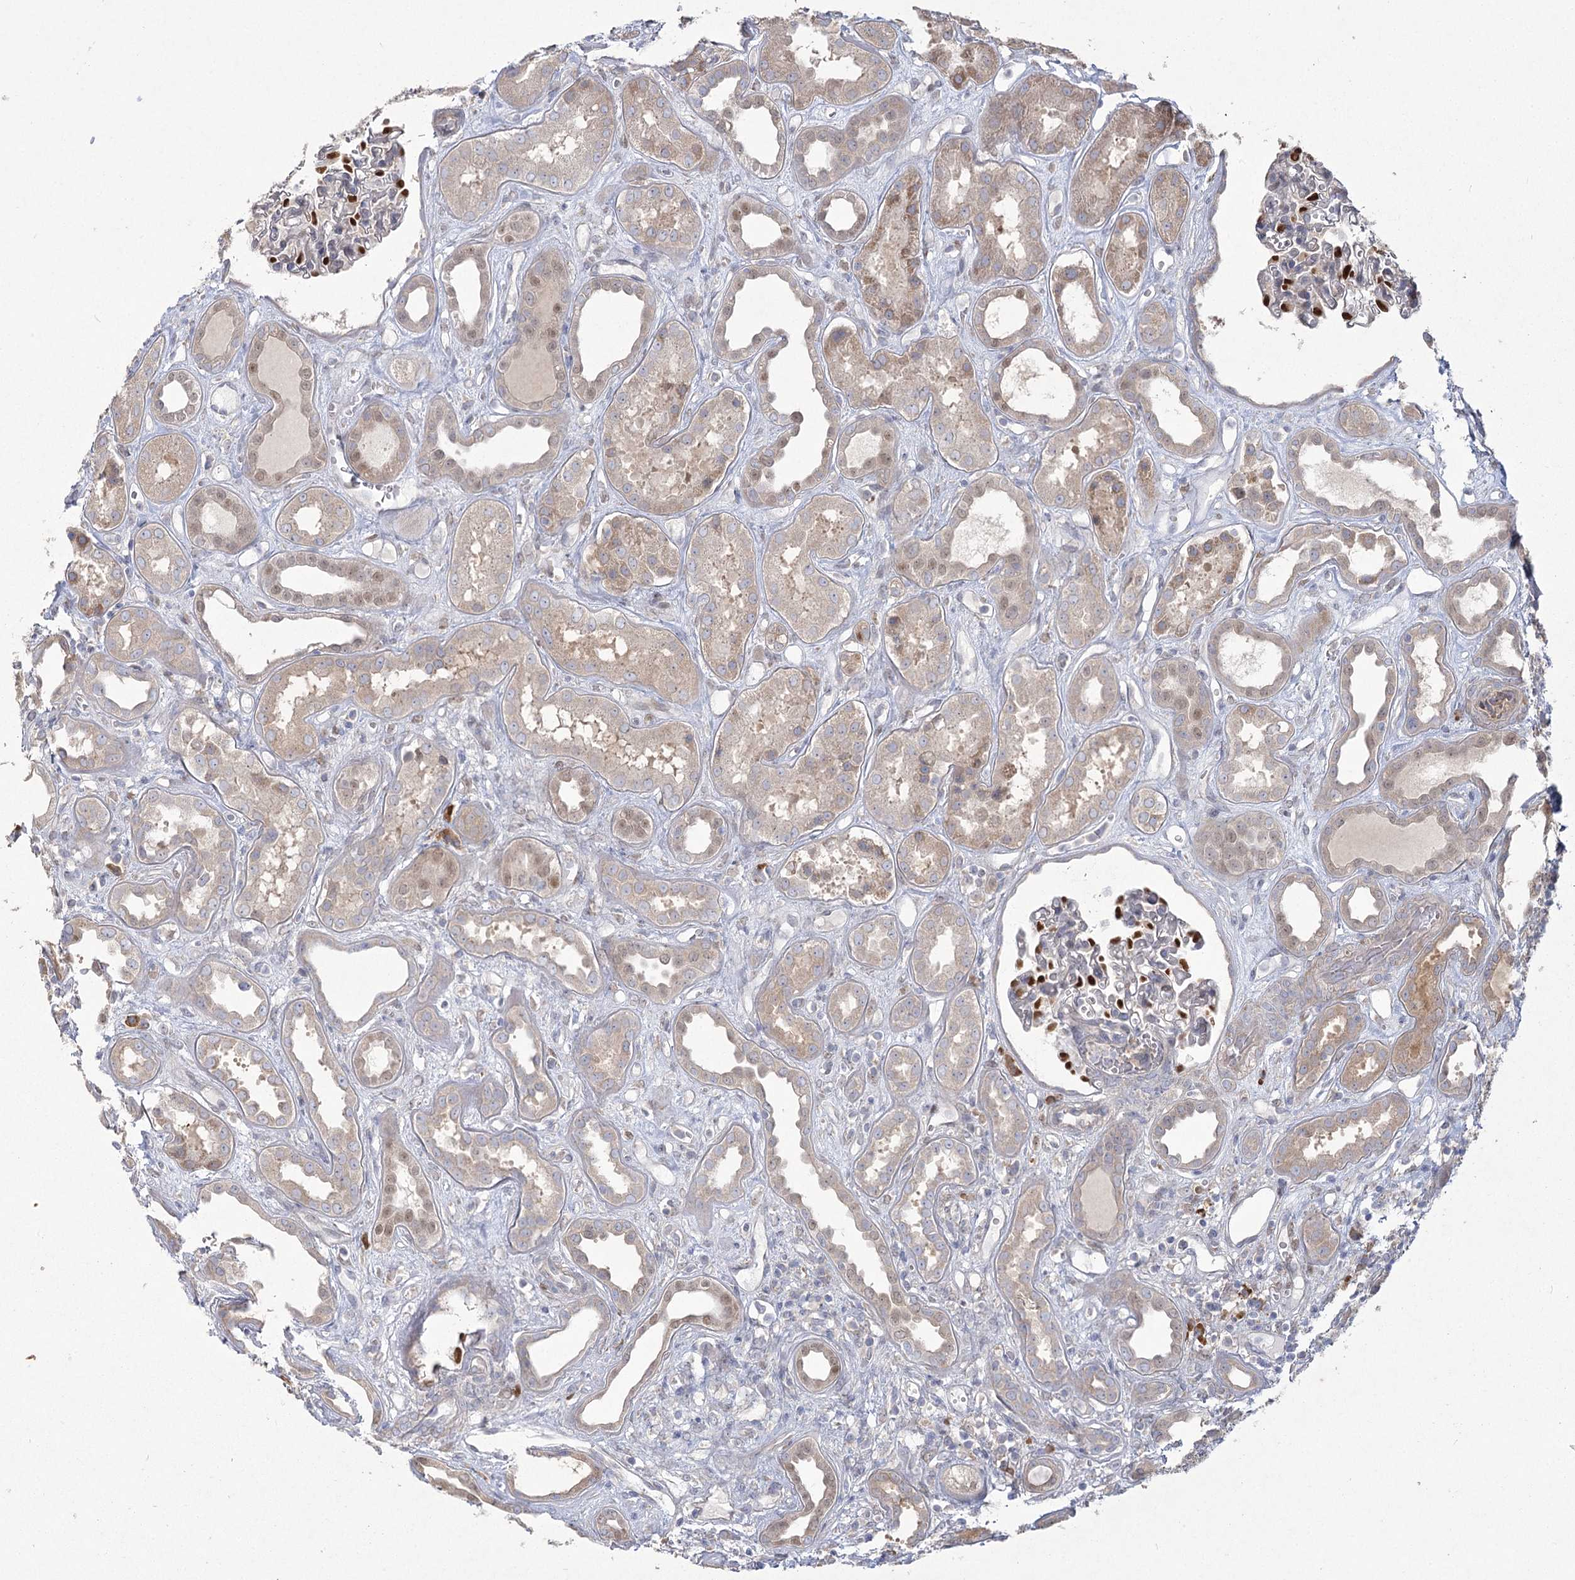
{"staining": {"intensity": "moderate", "quantity": "25%-75%", "location": "nuclear"}, "tissue": "kidney", "cell_type": "Cells in glomeruli", "image_type": "normal", "snomed": [{"axis": "morphology", "description": "Normal tissue, NOS"}, {"axis": "topography", "description": "Kidney"}], "caption": "Immunohistochemical staining of unremarkable kidney displays medium levels of moderate nuclear positivity in about 25%-75% of cells in glomeruli.", "gene": "CAMTA1", "patient": {"sex": "male", "age": 59}}